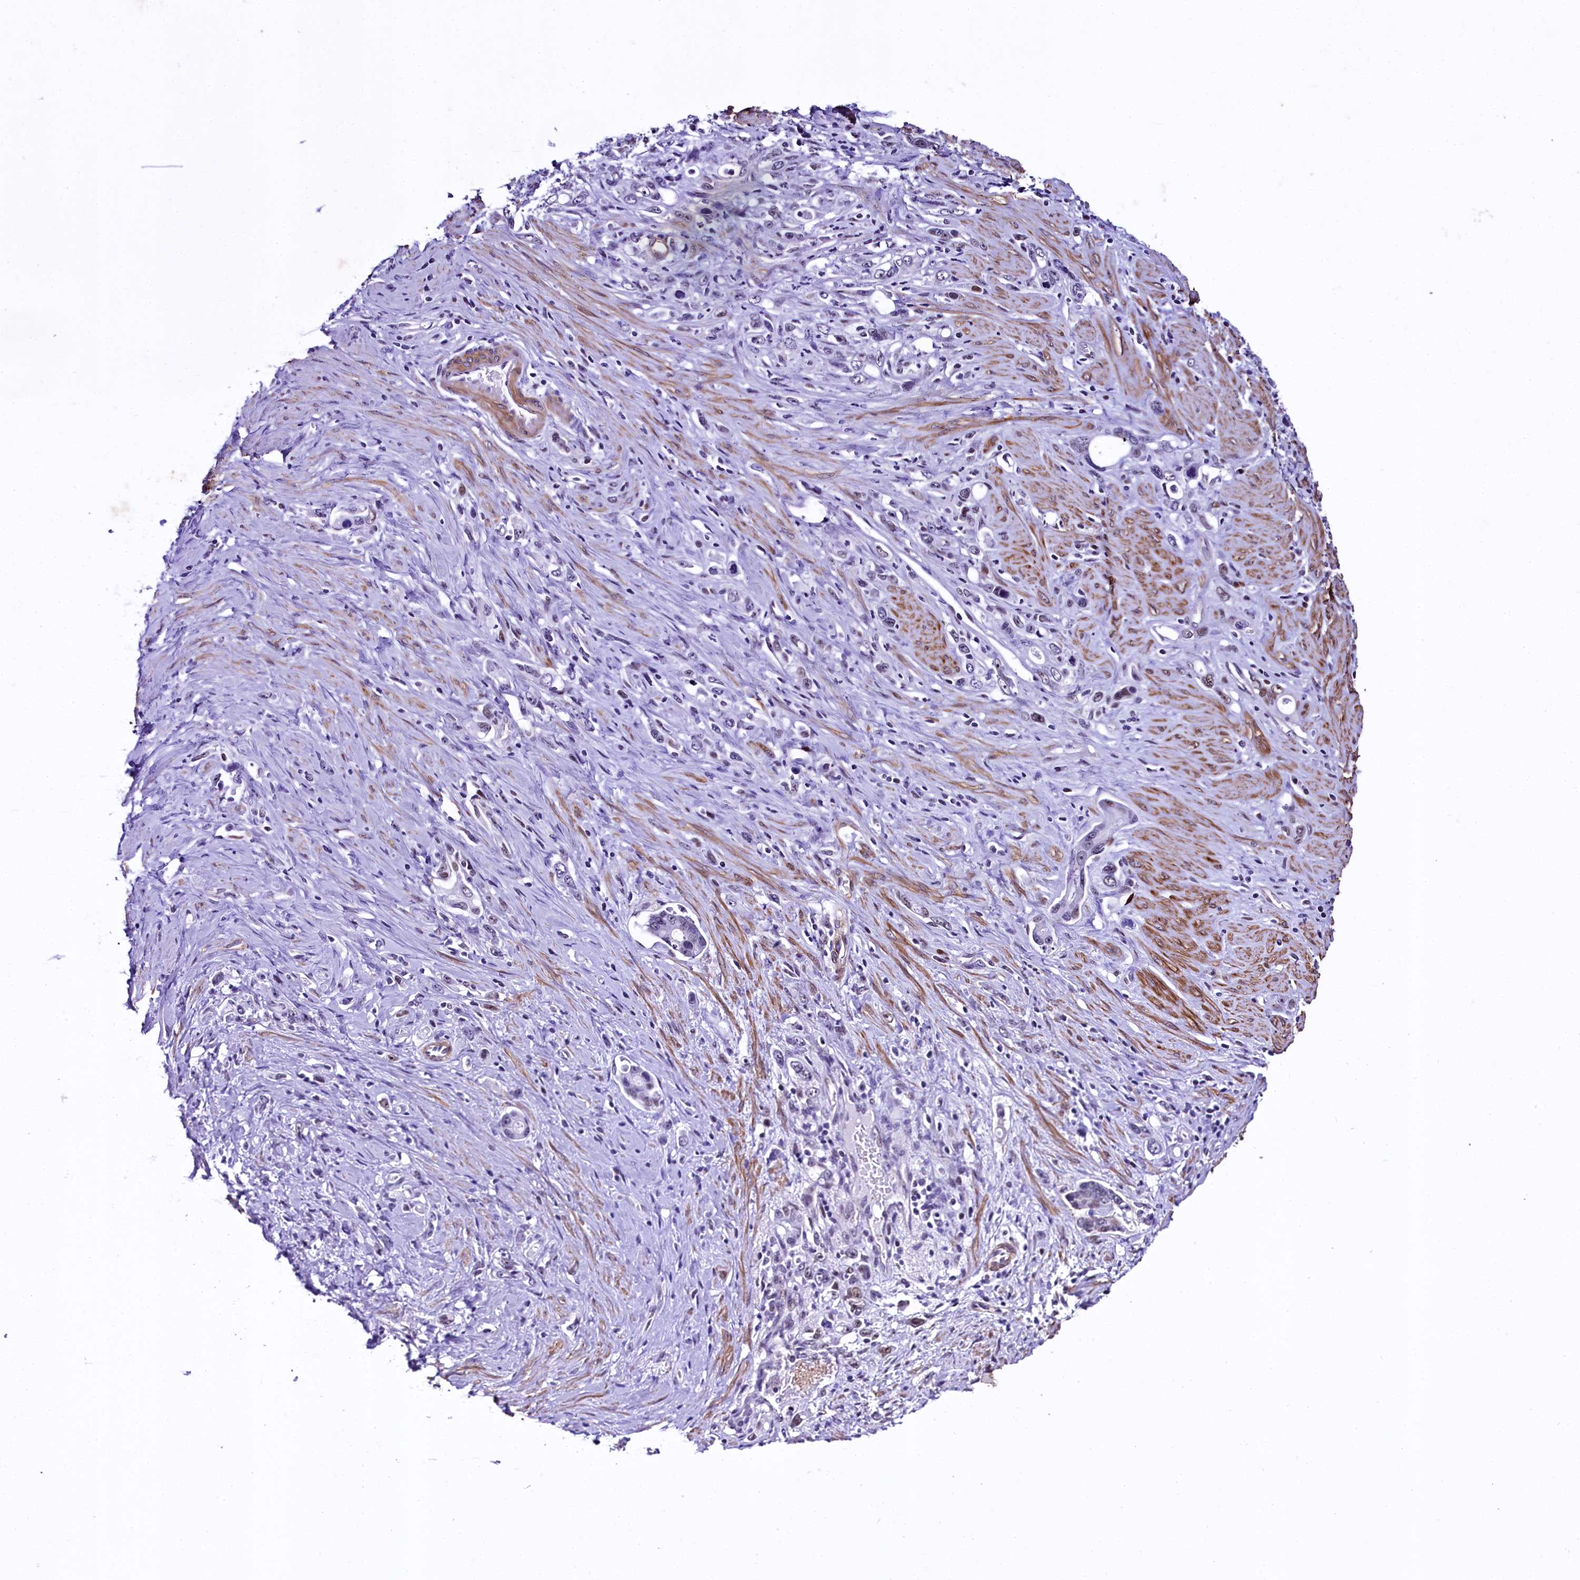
{"staining": {"intensity": "weak", "quantity": "<25%", "location": "nuclear"}, "tissue": "stomach cancer", "cell_type": "Tumor cells", "image_type": "cancer", "snomed": [{"axis": "morphology", "description": "Adenocarcinoma, NOS"}, {"axis": "topography", "description": "Stomach, lower"}], "caption": "Immunohistochemistry (IHC) histopathology image of human adenocarcinoma (stomach) stained for a protein (brown), which exhibits no positivity in tumor cells.", "gene": "SAMD10", "patient": {"sex": "female", "age": 43}}